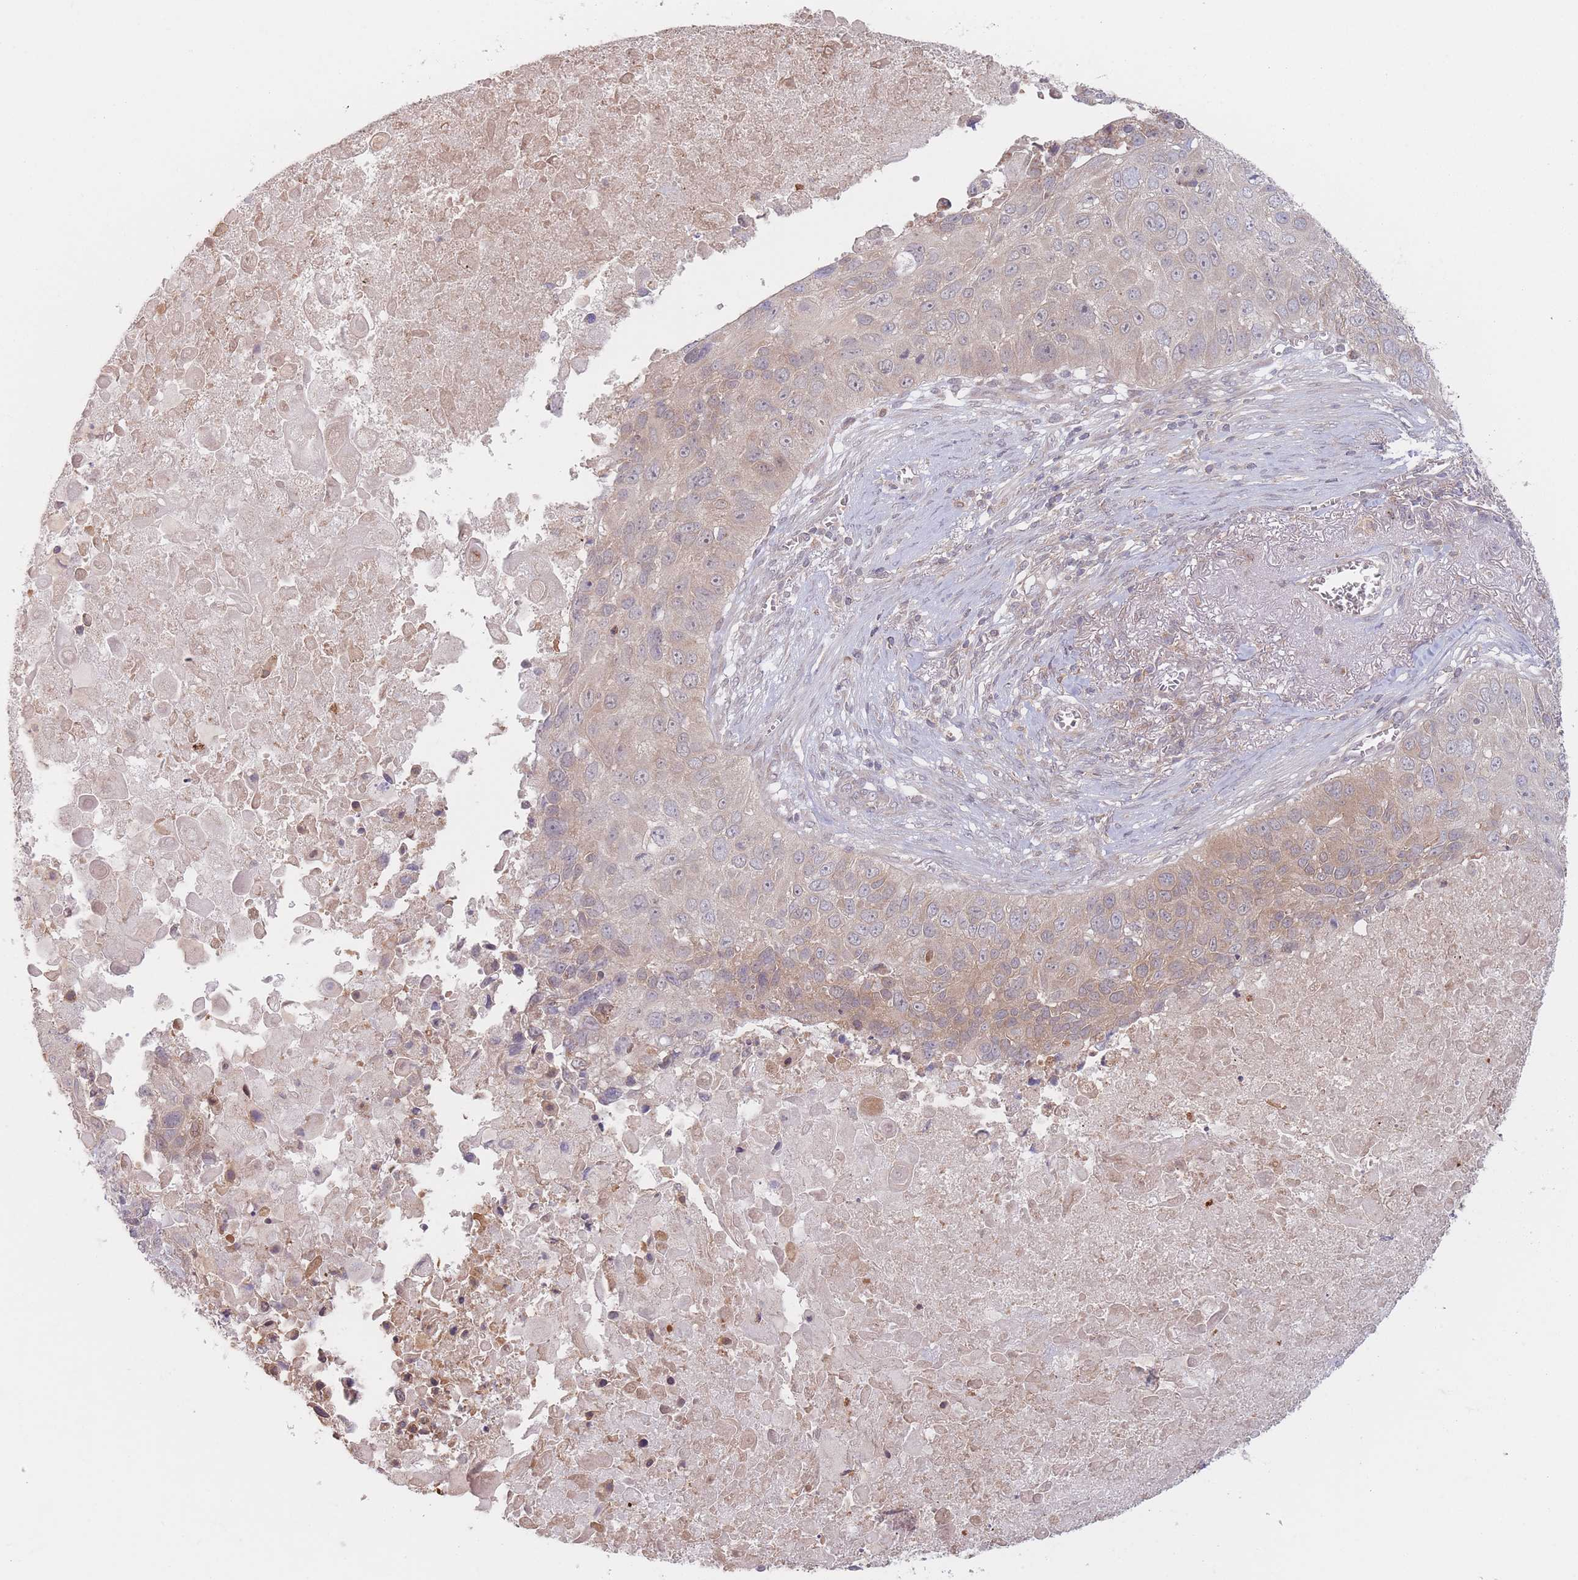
{"staining": {"intensity": "weak", "quantity": "<25%", "location": "cytoplasmic/membranous"}, "tissue": "lung cancer", "cell_type": "Tumor cells", "image_type": "cancer", "snomed": [{"axis": "morphology", "description": "Squamous cell carcinoma, NOS"}, {"axis": "topography", "description": "Lung"}], "caption": "Lung cancer was stained to show a protein in brown. There is no significant expression in tumor cells.", "gene": "PPM1A", "patient": {"sex": "male", "age": 66}}